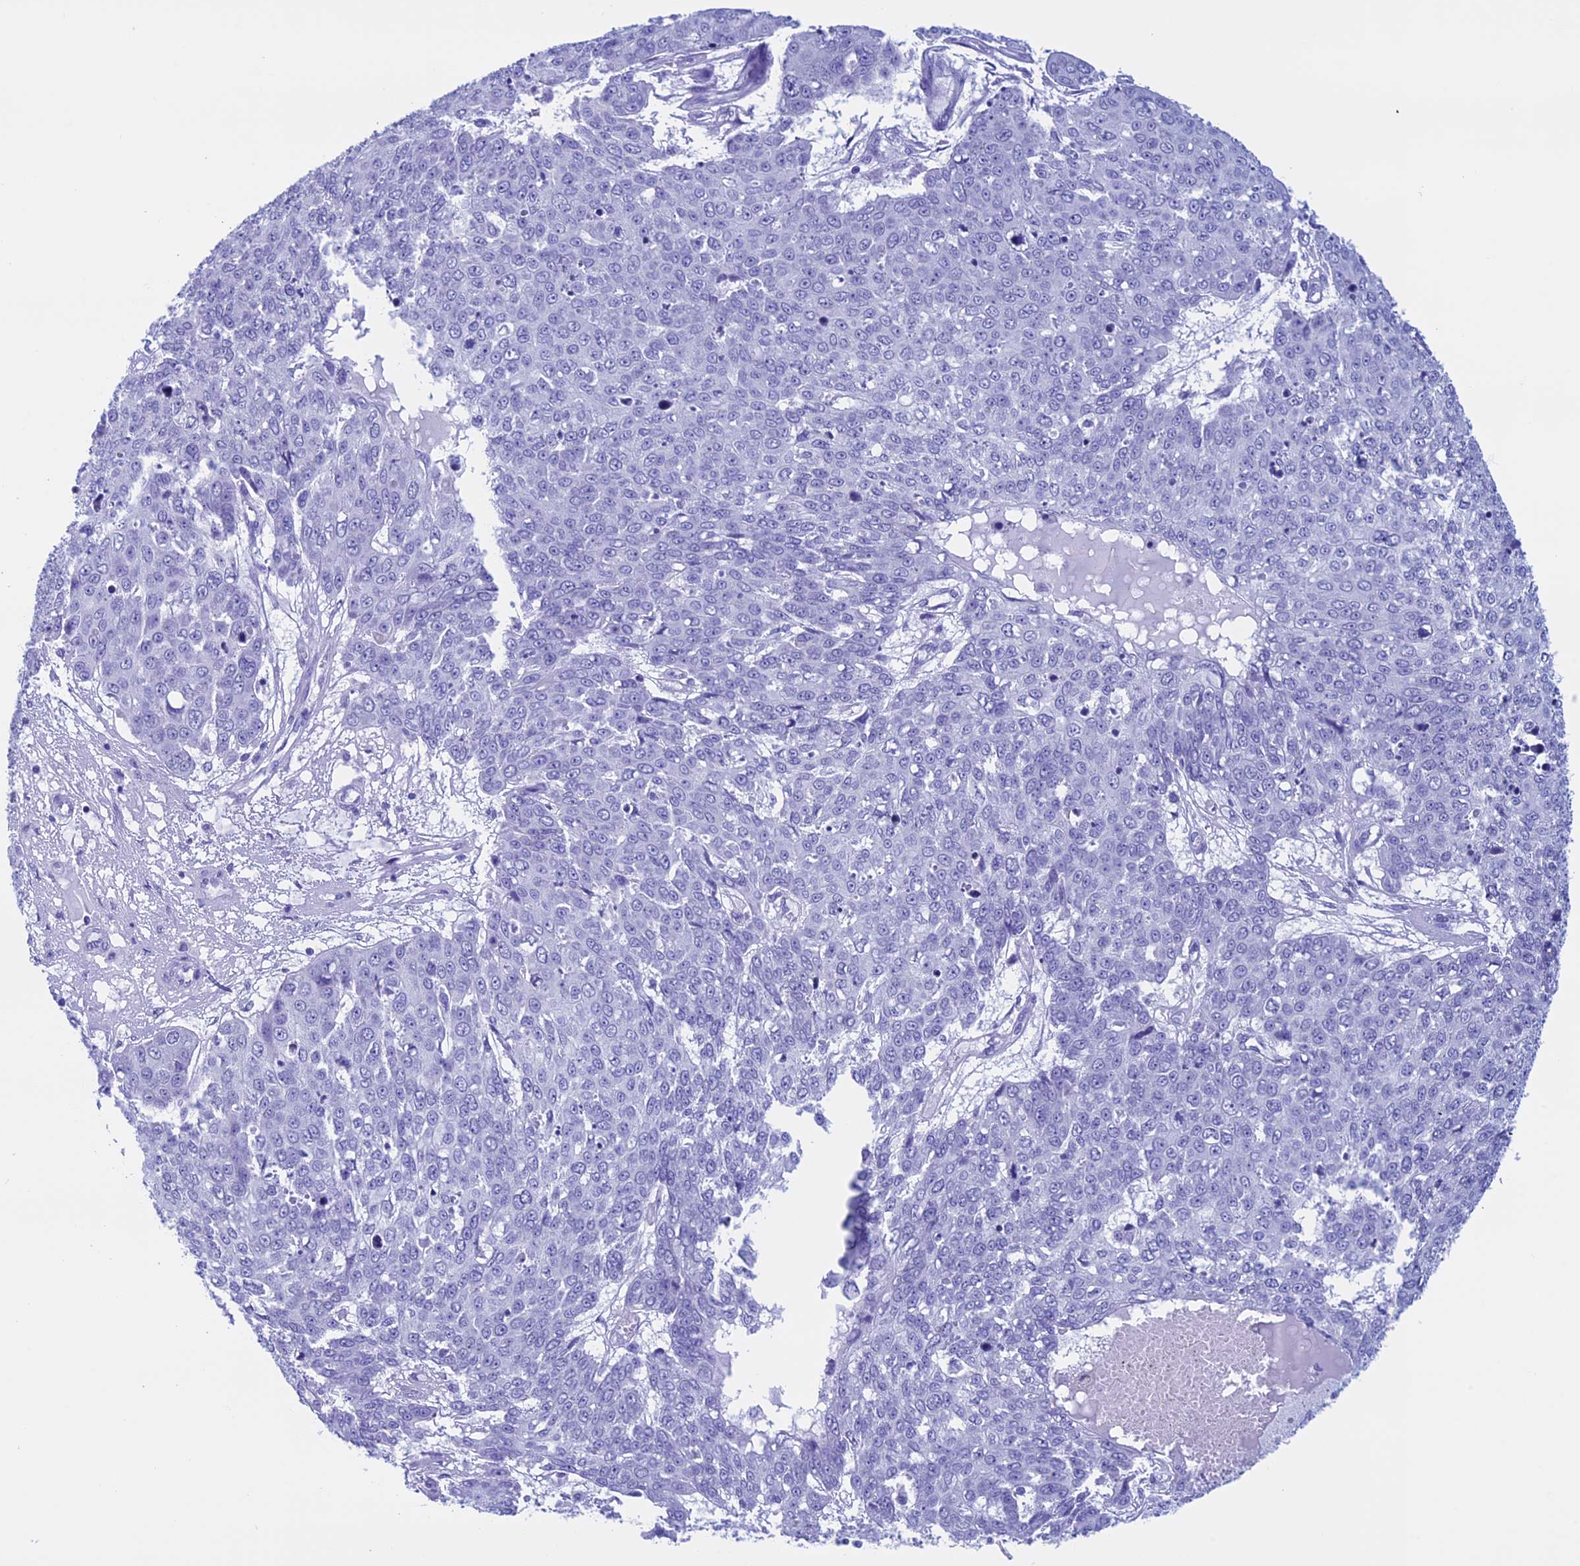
{"staining": {"intensity": "negative", "quantity": "none", "location": "none"}, "tissue": "skin cancer", "cell_type": "Tumor cells", "image_type": "cancer", "snomed": [{"axis": "morphology", "description": "Normal tissue, NOS"}, {"axis": "morphology", "description": "Squamous cell carcinoma, NOS"}, {"axis": "topography", "description": "Skin"}], "caption": "This is an IHC photomicrograph of squamous cell carcinoma (skin). There is no staining in tumor cells.", "gene": "FAM169A", "patient": {"sex": "male", "age": 72}}